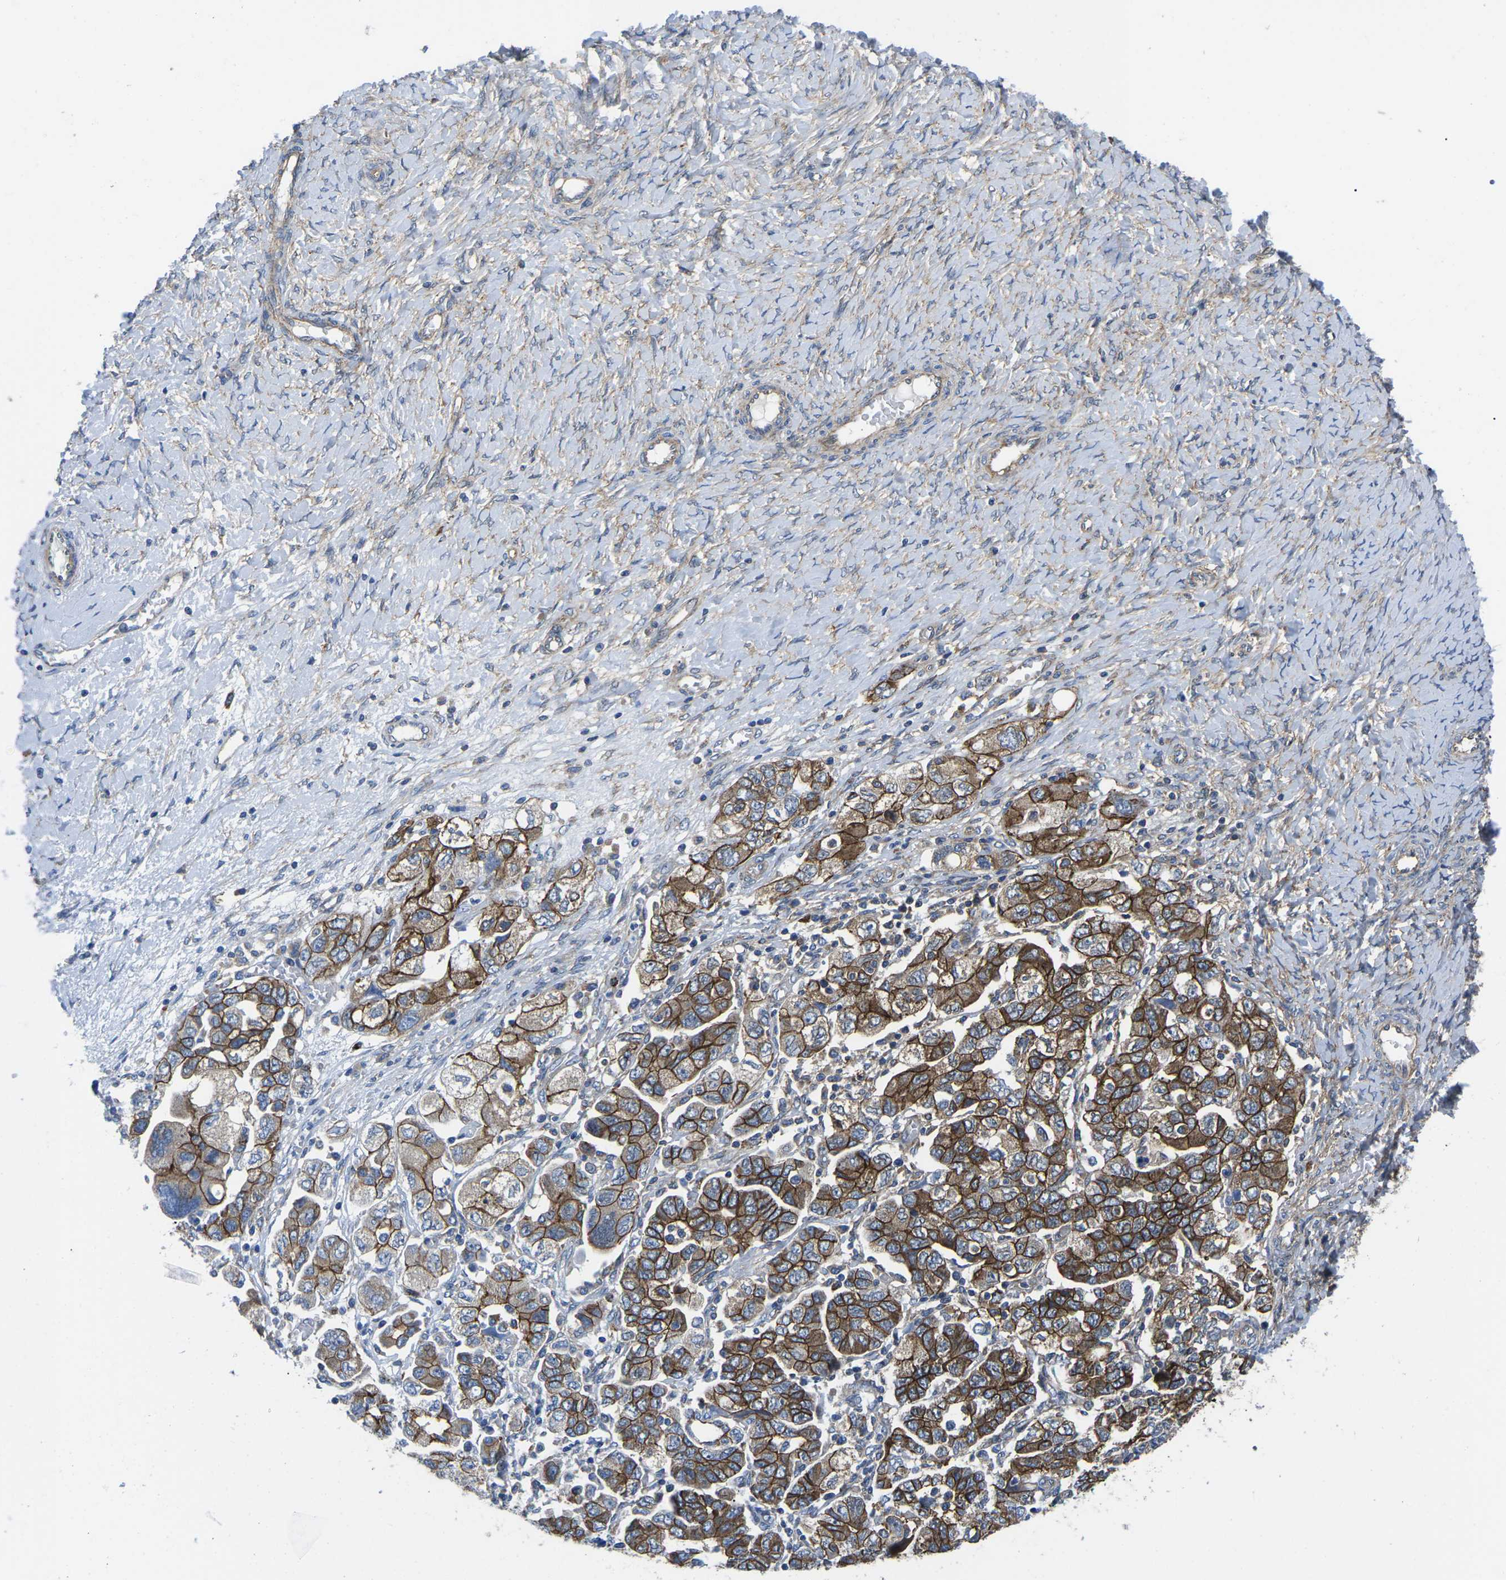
{"staining": {"intensity": "strong", "quantity": ">75%", "location": "cytoplasmic/membranous"}, "tissue": "ovarian cancer", "cell_type": "Tumor cells", "image_type": "cancer", "snomed": [{"axis": "morphology", "description": "Carcinoma, NOS"}, {"axis": "morphology", "description": "Cystadenocarcinoma, serous, NOS"}, {"axis": "topography", "description": "Ovary"}], "caption": "Human ovarian serous cystadenocarcinoma stained with a protein marker demonstrates strong staining in tumor cells.", "gene": "DLG1", "patient": {"sex": "female", "age": 69}}